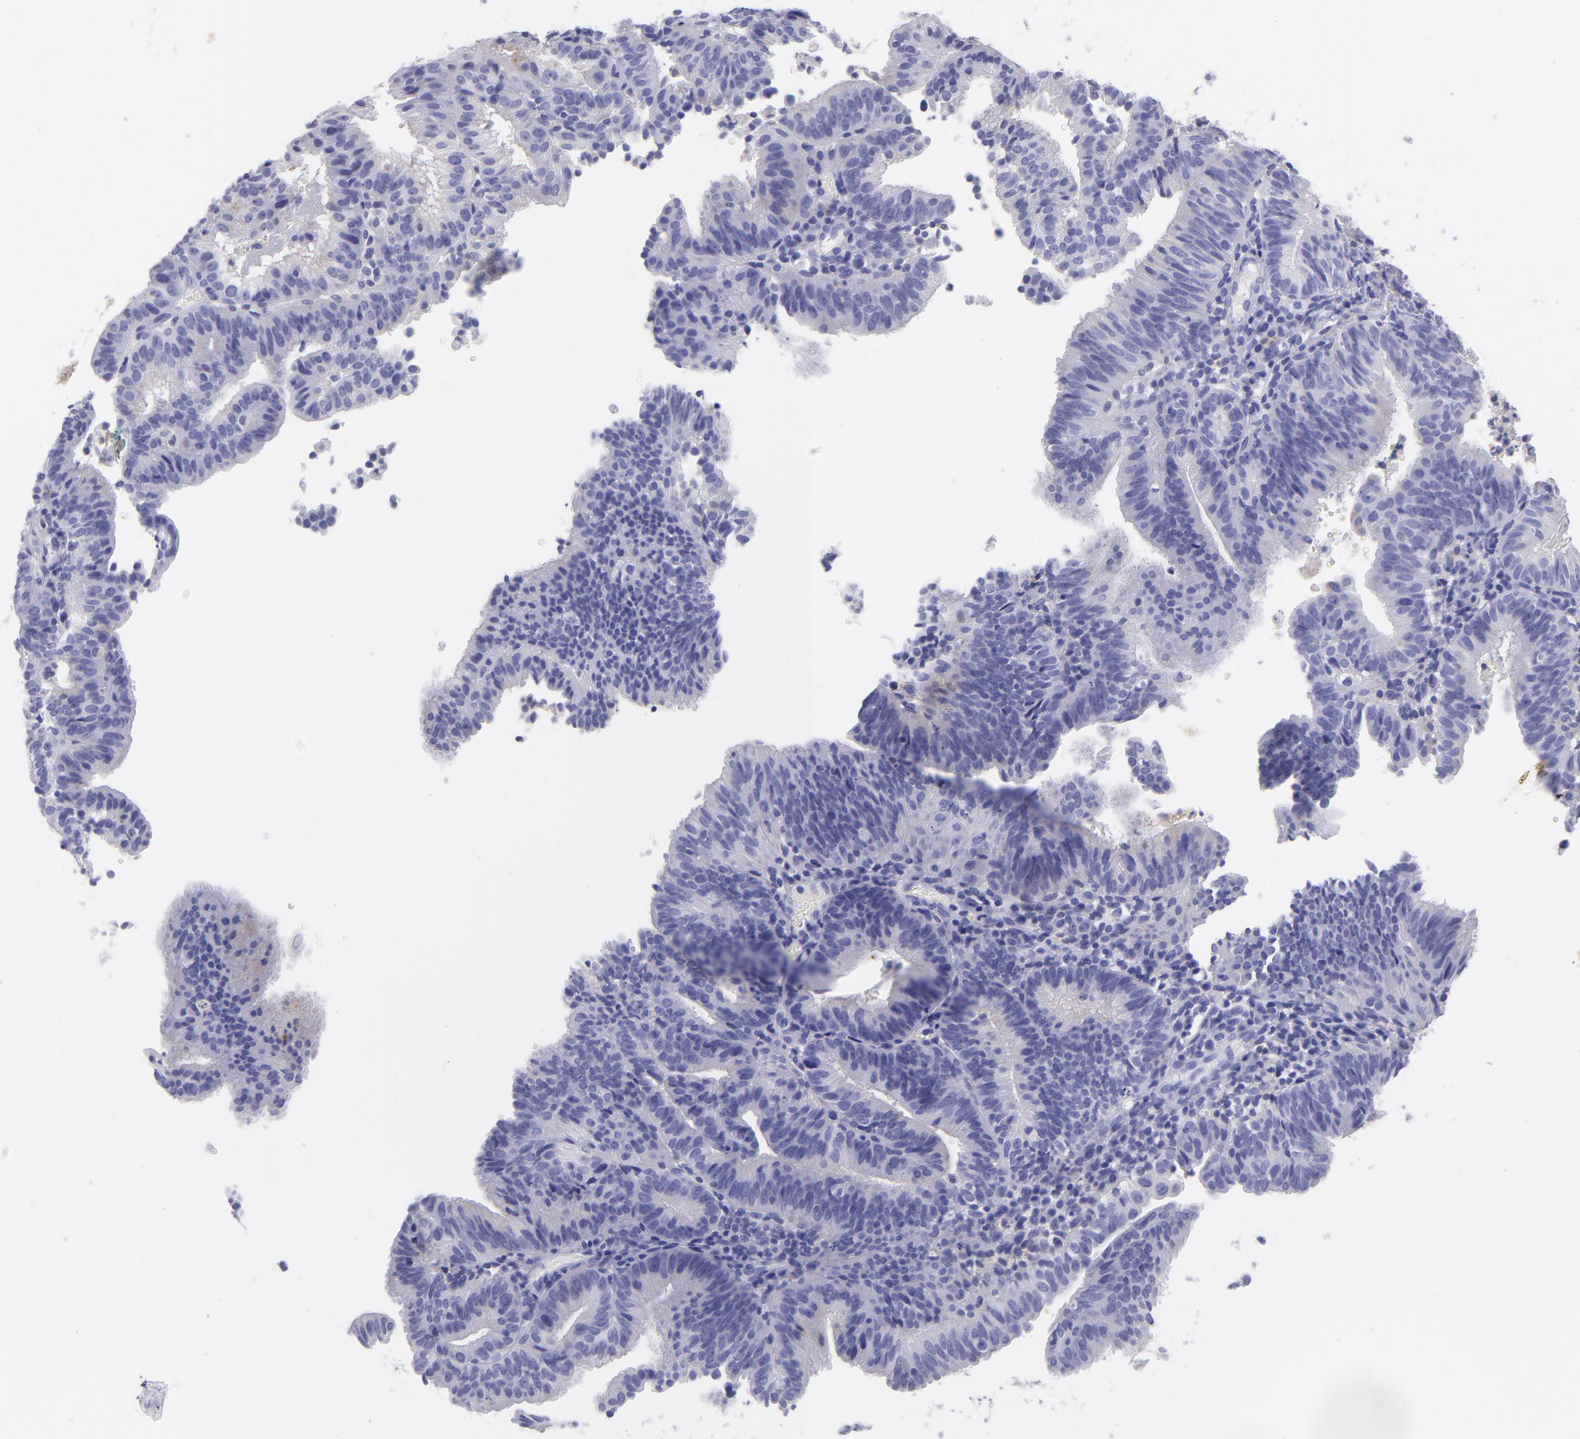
{"staining": {"intensity": "negative", "quantity": "none", "location": "none"}, "tissue": "cervical cancer", "cell_type": "Tumor cells", "image_type": "cancer", "snomed": [{"axis": "morphology", "description": "Adenocarcinoma, NOS"}, {"axis": "topography", "description": "Cervix"}], "caption": "There is no significant staining in tumor cells of cervical adenocarcinoma.", "gene": "CD82", "patient": {"sex": "female", "age": 60}}